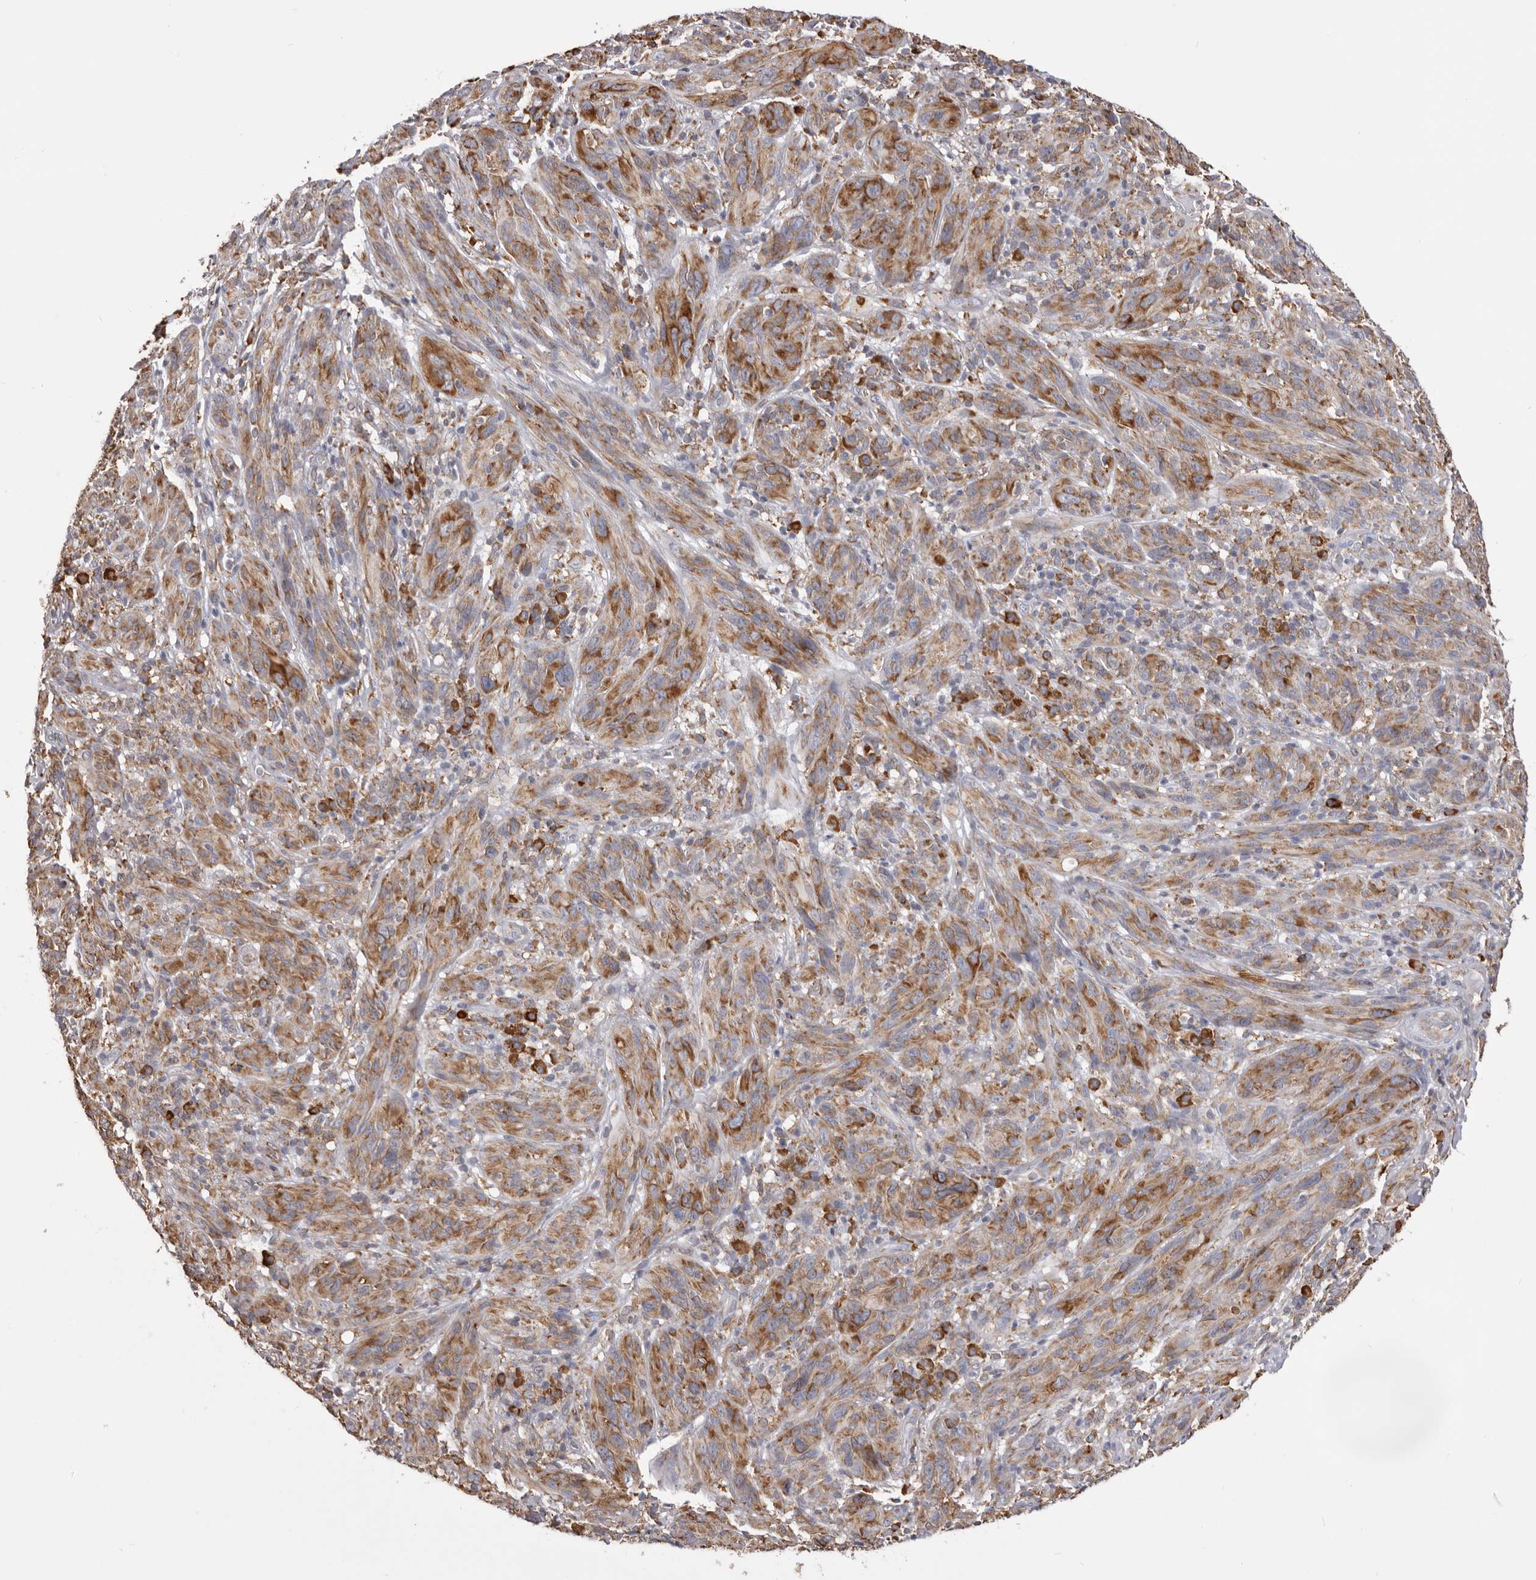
{"staining": {"intensity": "moderate", "quantity": ">75%", "location": "cytoplasmic/membranous"}, "tissue": "melanoma", "cell_type": "Tumor cells", "image_type": "cancer", "snomed": [{"axis": "morphology", "description": "Malignant melanoma, NOS"}, {"axis": "topography", "description": "Skin of head"}], "caption": "Immunohistochemical staining of human malignant melanoma exhibits medium levels of moderate cytoplasmic/membranous protein positivity in approximately >75% of tumor cells.", "gene": "QRSL1", "patient": {"sex": "male", "age": 96}}